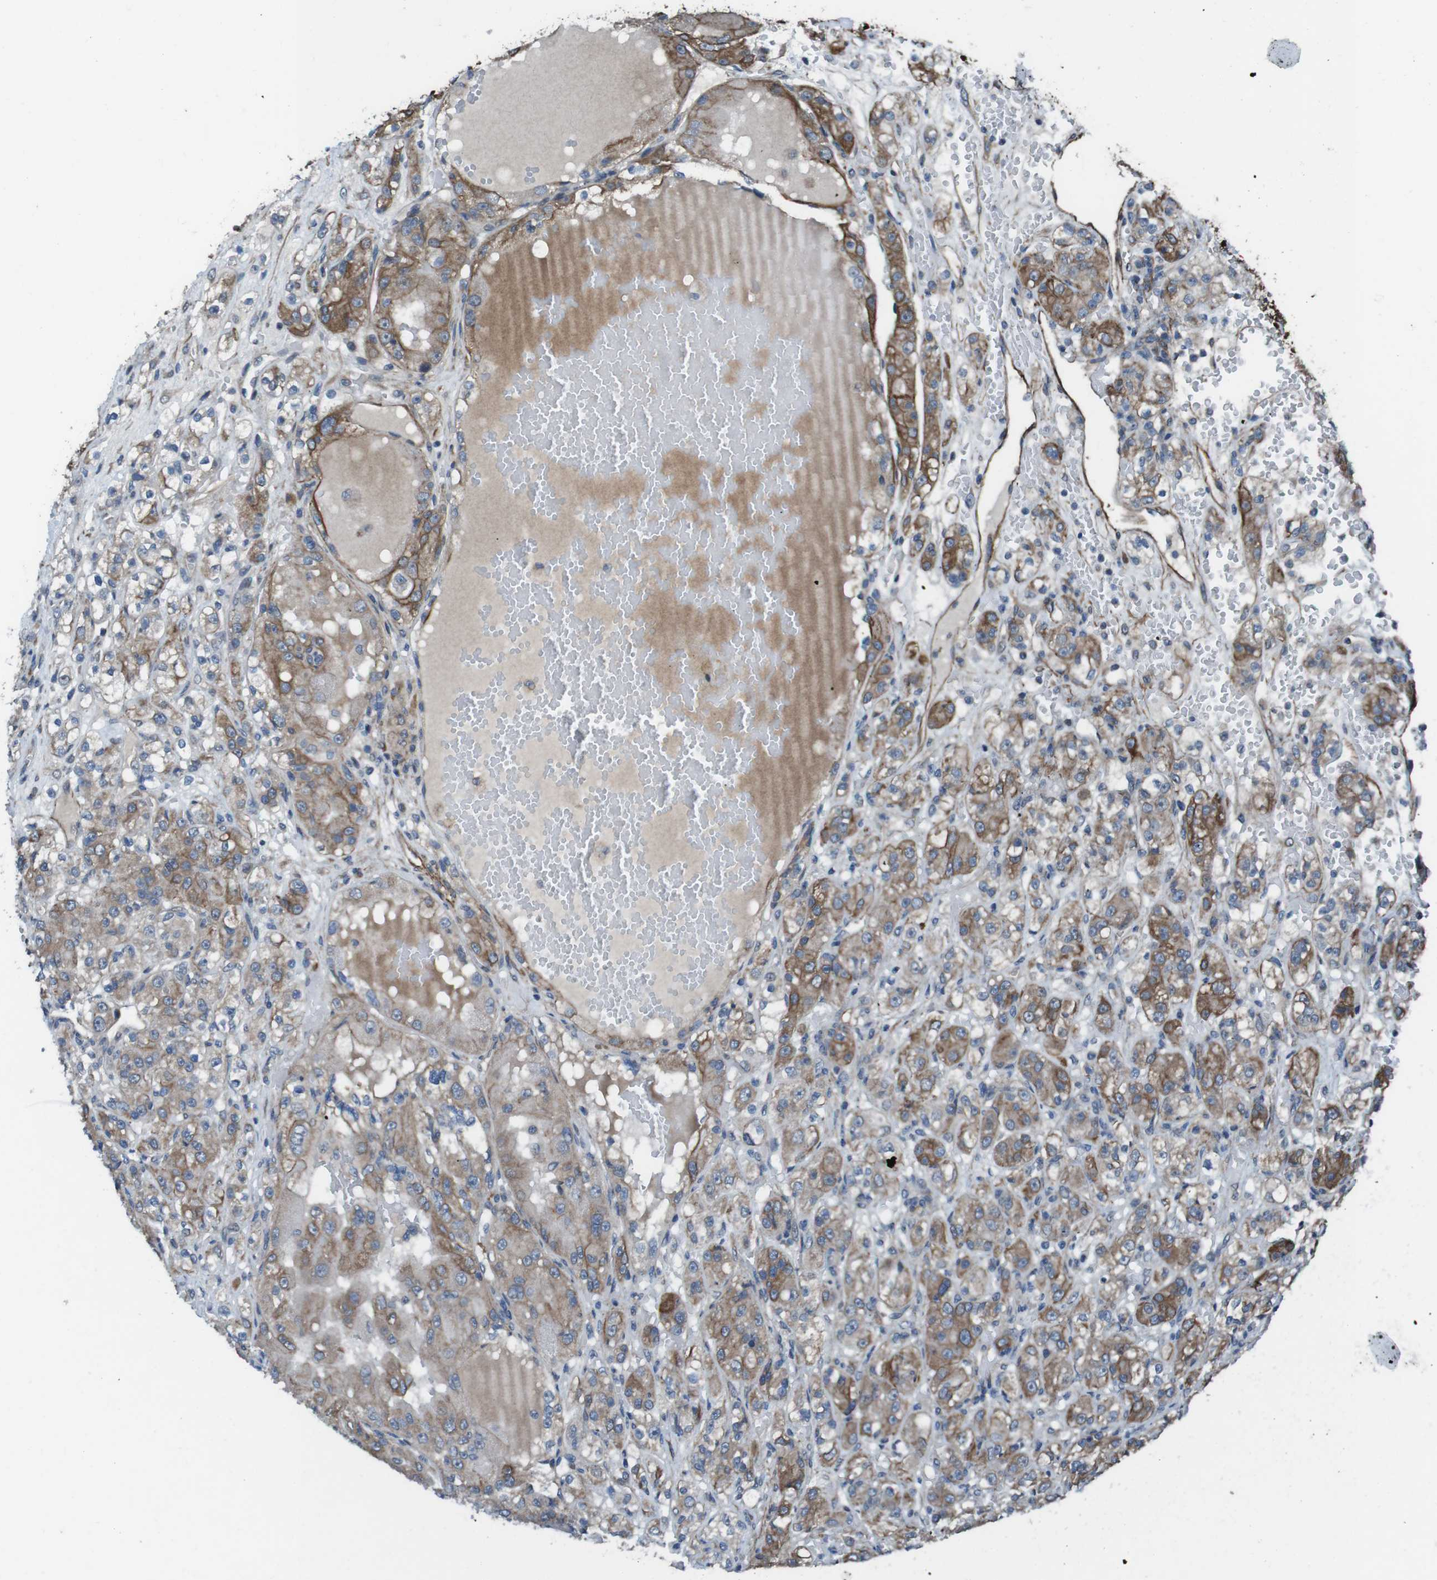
{"staining": {"intensity": "moderate", "quantity": ">75%", "location": "cytoplasmic/membranous"}, "tissue": "renal cancer", "cell_type": "Tumor cells", "image_type": "cancer", "snomed": [{"axis": "morphology", "description": "Normal tissue, NOS"}, {"axis": "morphology", "description": "Adenocarcinoma, NOS"}, {"axis": "topography", "description": "Kidney"}], "caption": "The immunohistochemical stain labels moderate cytoplasmic/membranous positivity in tumor cells of renal adenocarcinoma tissue.", "gene": "FAM174B", "patient": {"sex": "male", "age": 61}}